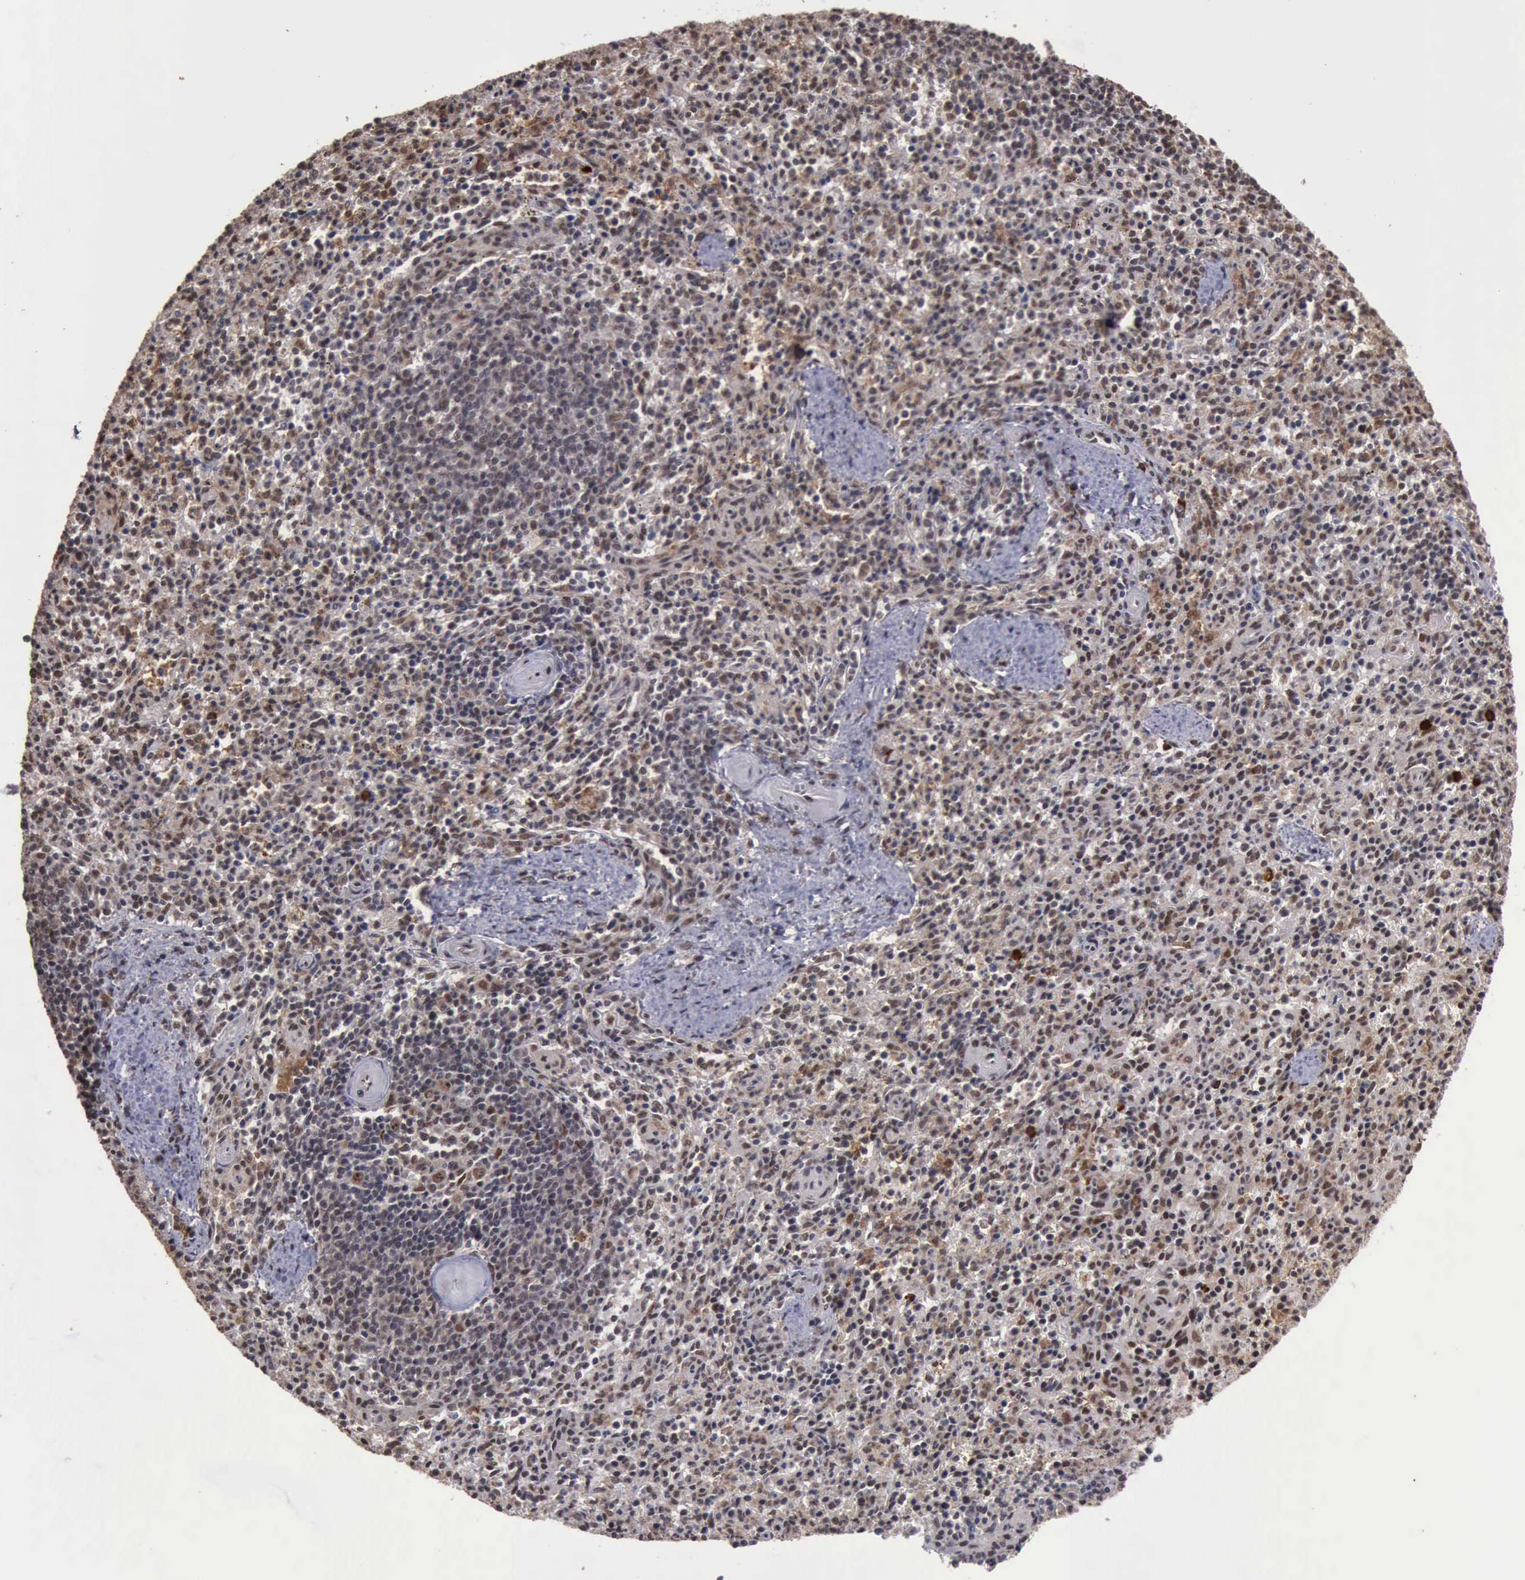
{"staining": {"intensity": "moderate", "quantity": ">75%", "location": "cytoplasmic/membranous,nuclear"}, "tissue": "spleen", "cell_type": "Cells in red pulp", "image_type": "normal", "snomed": [{"axis": "morphology", "description": "Normal tissue, NOS"}, {"axis": "topography", "description": "Spleen"}], "caption": "Protein staining of unremarkable spleen exhibits moderate cytoplasmic/membranous,nuclear staining in approximately >75% of cells in red pulp.", "gene": "TRMT2A", "patient": {"sex": "male", "age": 72}}